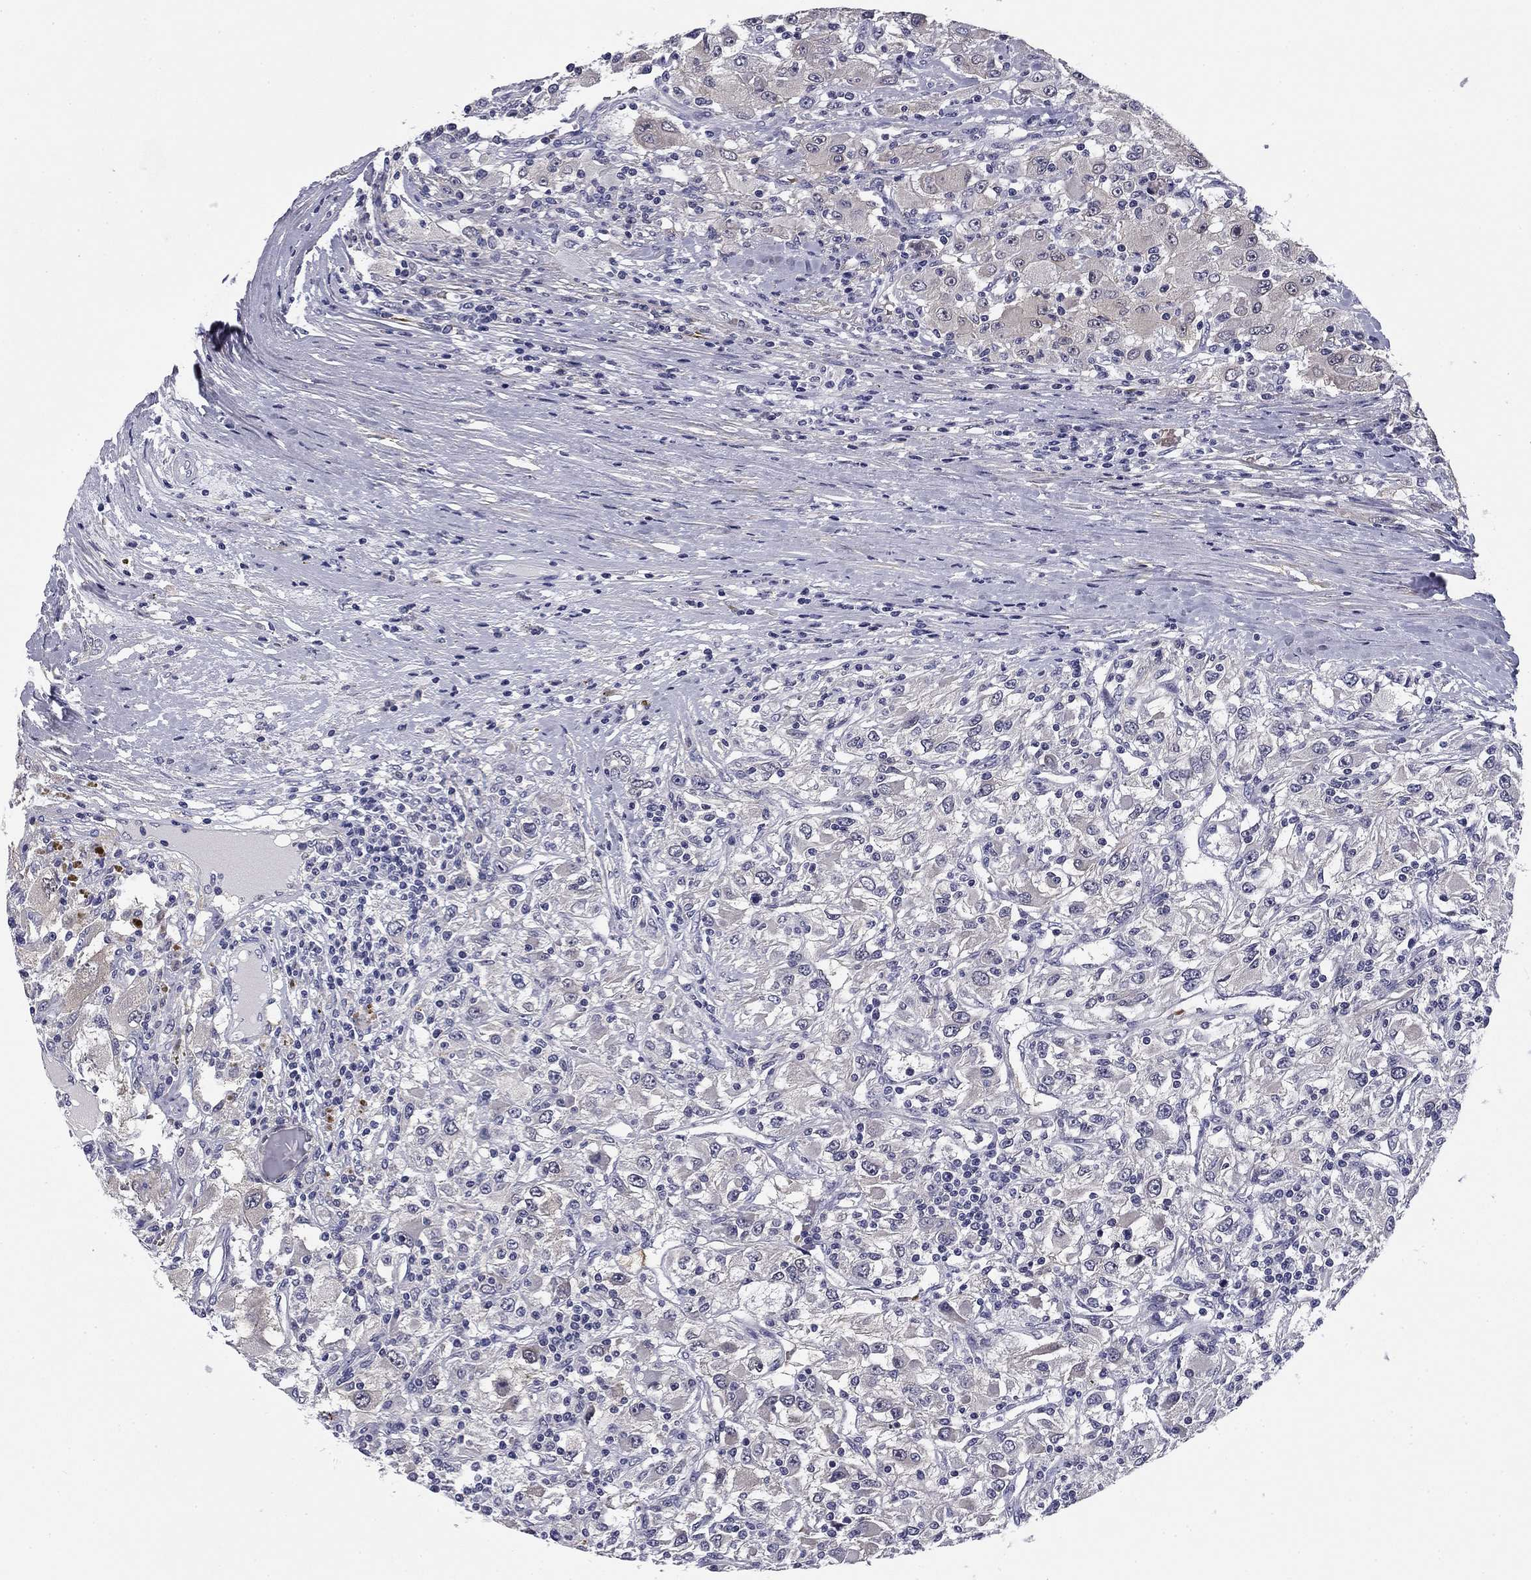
{"staining": {"intensity": "weak", "quantity": "<25%", "location": "cytoplasmic/membranous"}, "tissue": "renal cancer", "cell_type": "Tumor cells", "image_type": "cancer", "snomed": [{"axis": "morphology", "description": "Adenocarcinoma, NOS"}, {"axis": "topography", "description": "Kidney"}], "caption": "Human renal cancer (adenocarcinoma) stained for a protein using immunohistochemistry (IHC) displays no positivity in tumor cells.", "gene": "REXO5", "patient": {"sex": "female", "age": 67}}